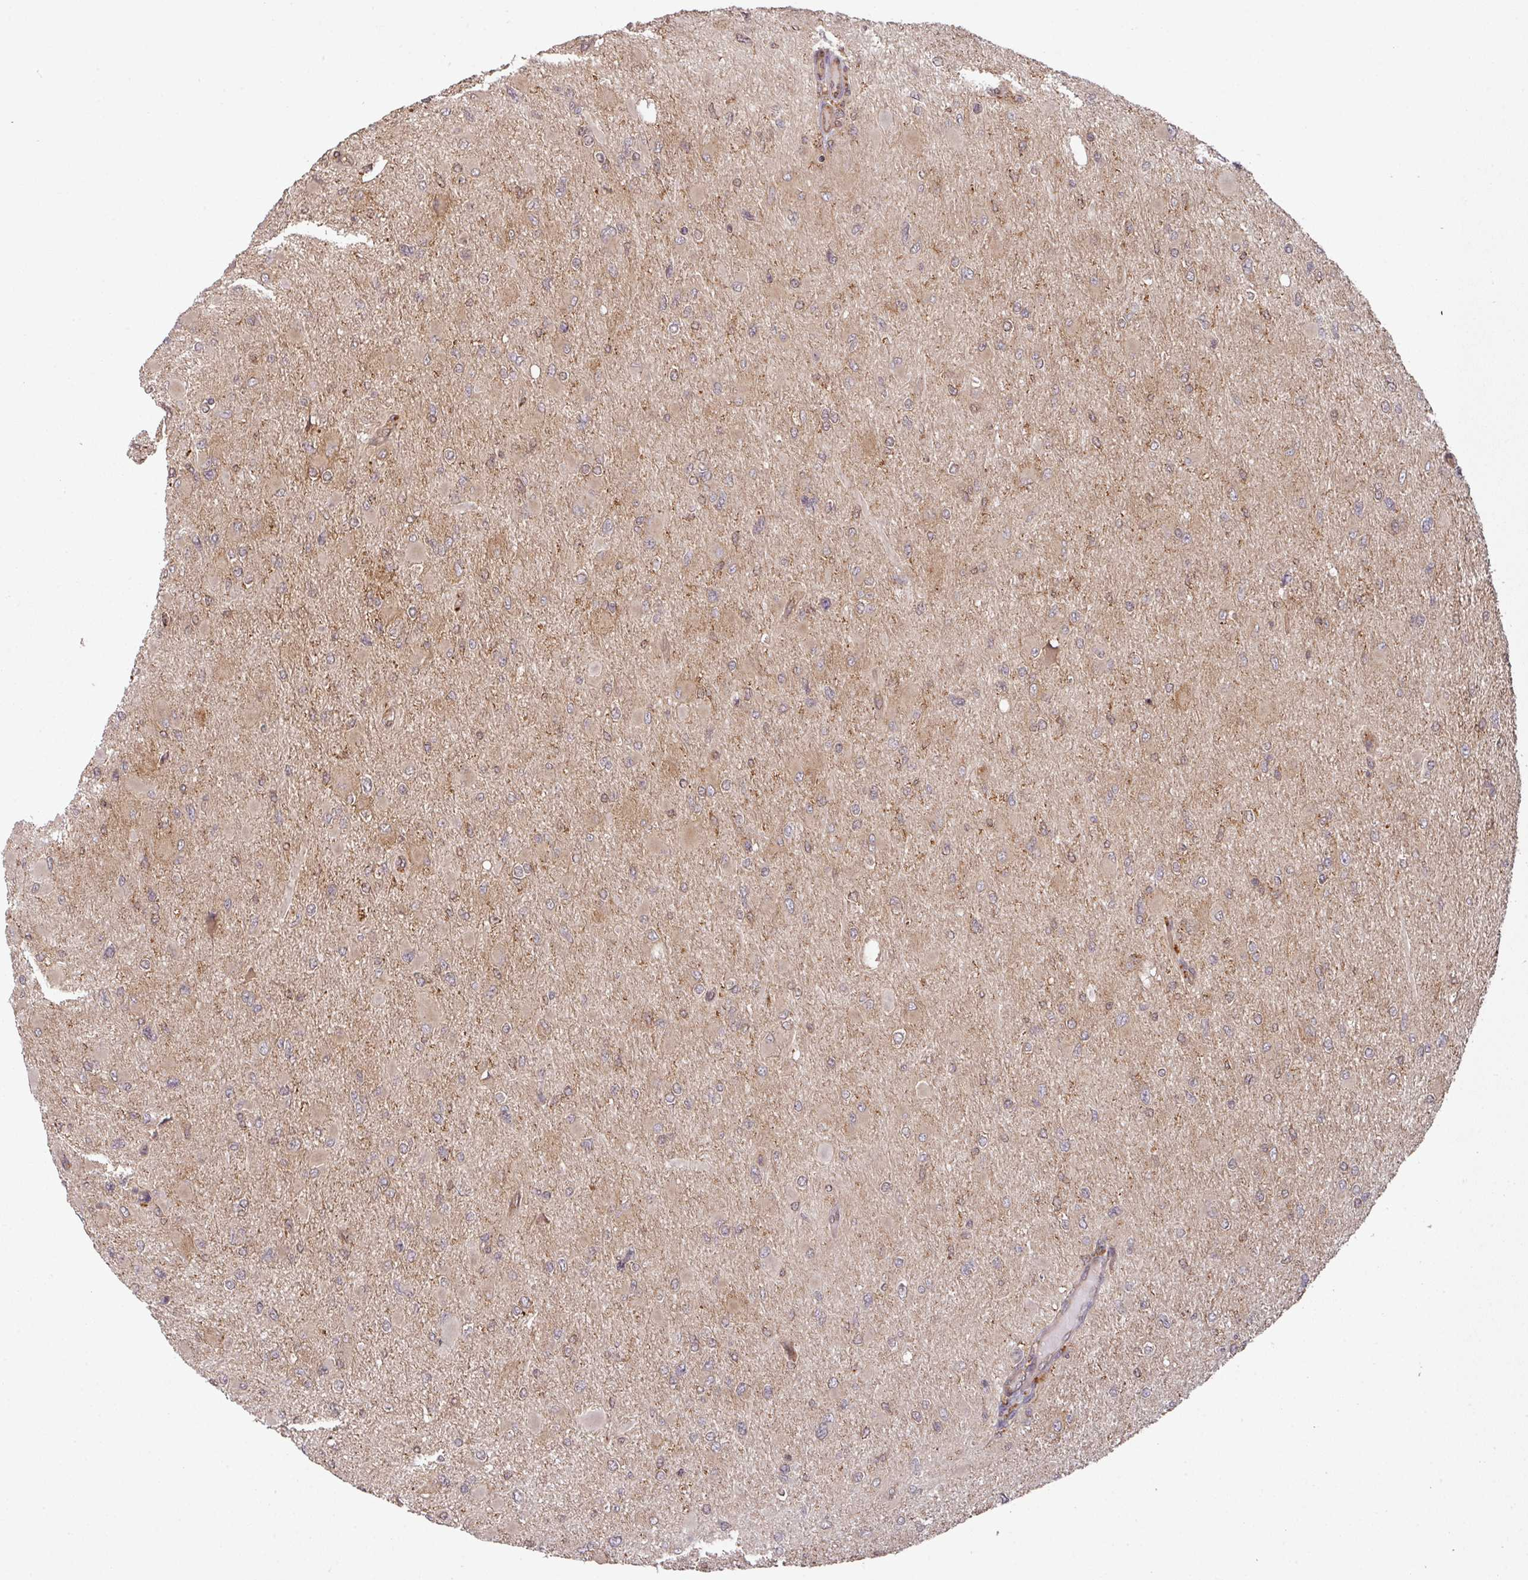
{"staining": {"intensity": "weak", "quantity": ">75%", "location": "cytoplasmic/membranous"}, "tissue": "glioma", "cell_type": "Tumor cells", "image_type": "cancer", "snomed": [{"axis": "morphology", "description": "Glioma, malignant, High grade"}, {"axis": "topography", "description": "Cerebral cortex"}], "caption": "Immunohistochemistry (IHC) (DAB) staining of human malignant glioma (high-grade) demonstrates weak cytoplasmic/membranous protein expression in approximately >75% of tumor cells.", "gene": "CYFIP2", "patient": {"sex": "female", "age": 36}}